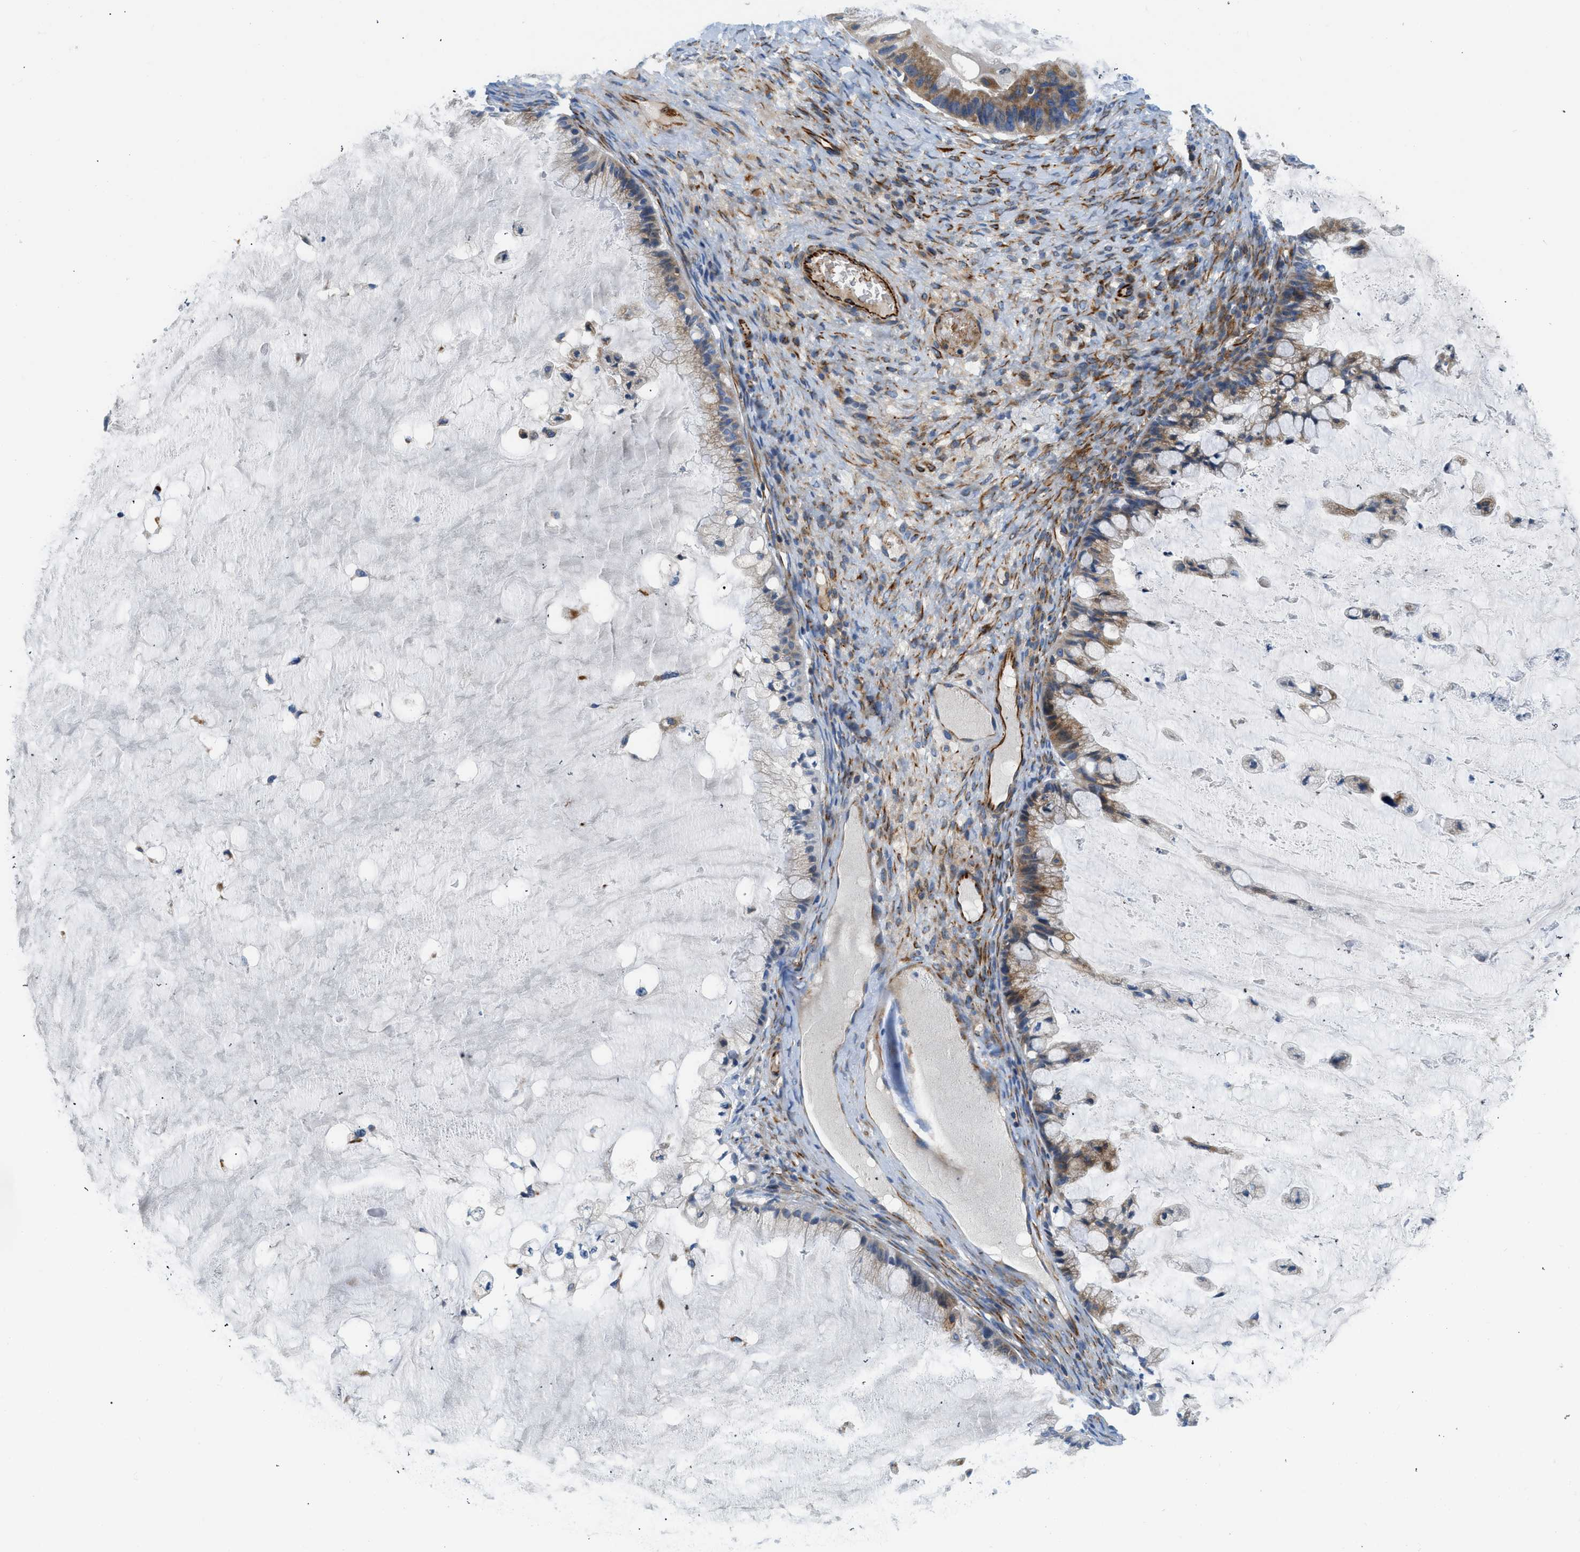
{"staining": {"intensity": "moderate", "quantity": ">75%", "location": "cytoplasmic/membranous"}, "tissue": "ovarian cancer", "cell_type": "Tumor cells", "image_type": "cancer", "snomed": [{"axis": "morphology", "description": "Cystadenocarcinoma, mucinous, NOS"}, {"axis": "topography", "description": "Ovary"}], "caption": "The histopathology image shows immunohistochemical staining of mucinous cystadenocarcinoma (ovarian). There is moderate cytoplasmic/membranous staining is present in approximately >75% of tumor cells. Immunohistochemistry (ihc) stains the protein of interest in brown and the nuclei are stained blue.", "gene": "ZNF831", "patient": {"sex": "female", "age": 57}}